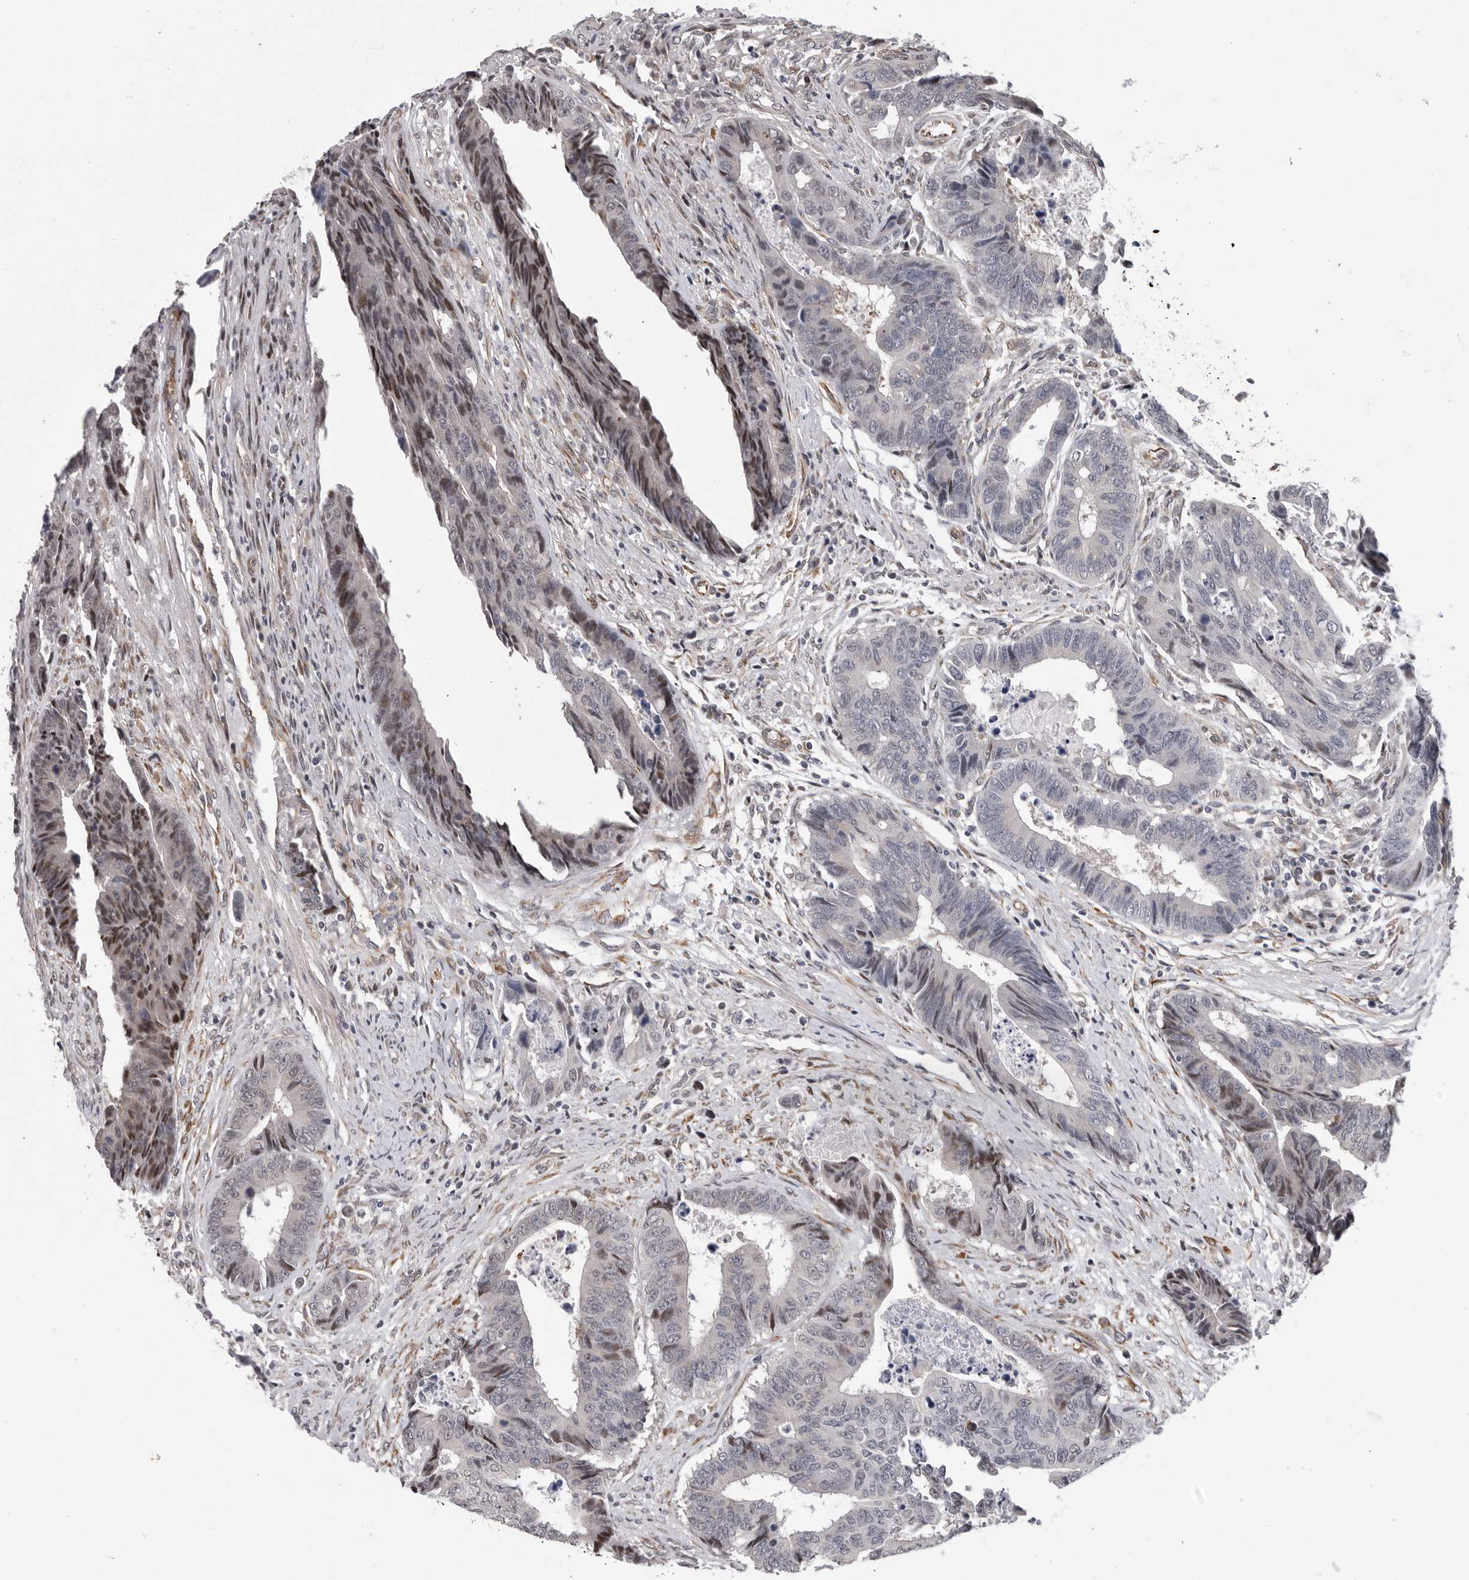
{"staining": {"intensity": "moderate", "quantity": "<25%", "location": "nuclear"}, "tissue": "colorectal cancer", "cell_type": "Tumor cells", "image_type": "cancer", "snomed": [{"axis": "morphology", "description": "Adenocarcinoma, NOS"}, {"axis": "topography", "description": "Rectum"}], "caption": "This histopathology image displays colorectal cancer stained with immunohistochemistry (IHC) to label a protein in brown. The nuclear of tumor cells show moderate positivity for the protein. Nuclei are counter-stained blue.", "gene": "RALGPS2", "patient": {"sex": "male", "age": 84}}